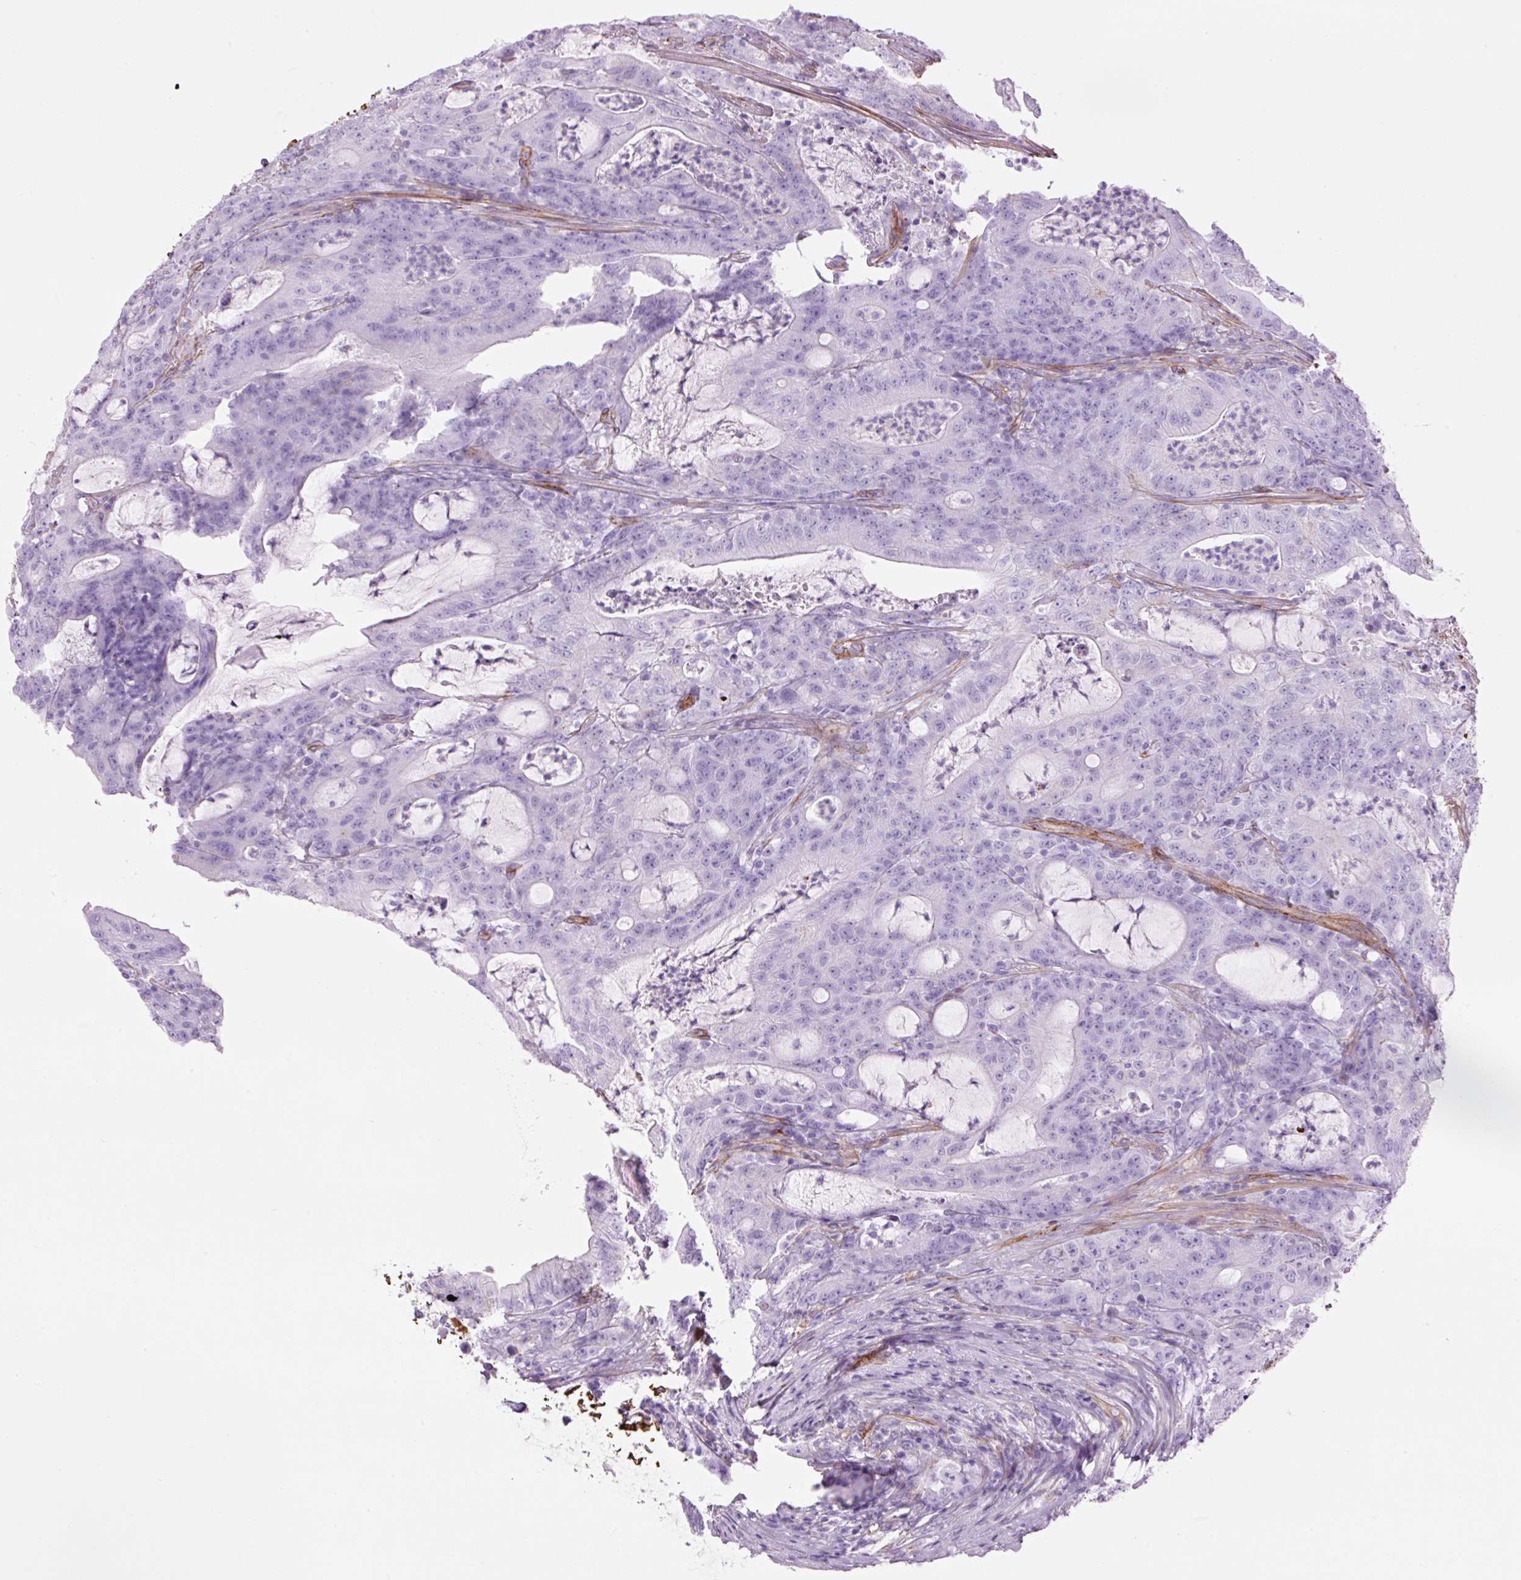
{"staining": {"intensity": "negative", "quantity": "none", "location": "none"}, "tissue": "colorectal cancer", "cell_type": "Tumor cells", "image_type": "cancer", "snomed": [{"axis": "morphology", "description": "Adenocarcinoma, NOS"}, {"axis": "topography", "description": "Colon"}], "caption": "Colorectal cancer (adenocarcinoma) was stained to show a protein in brown. There is no significant expression in tumor cells.", "gene": "CAV1", "patient": {"sex": "male", "age": 83}}